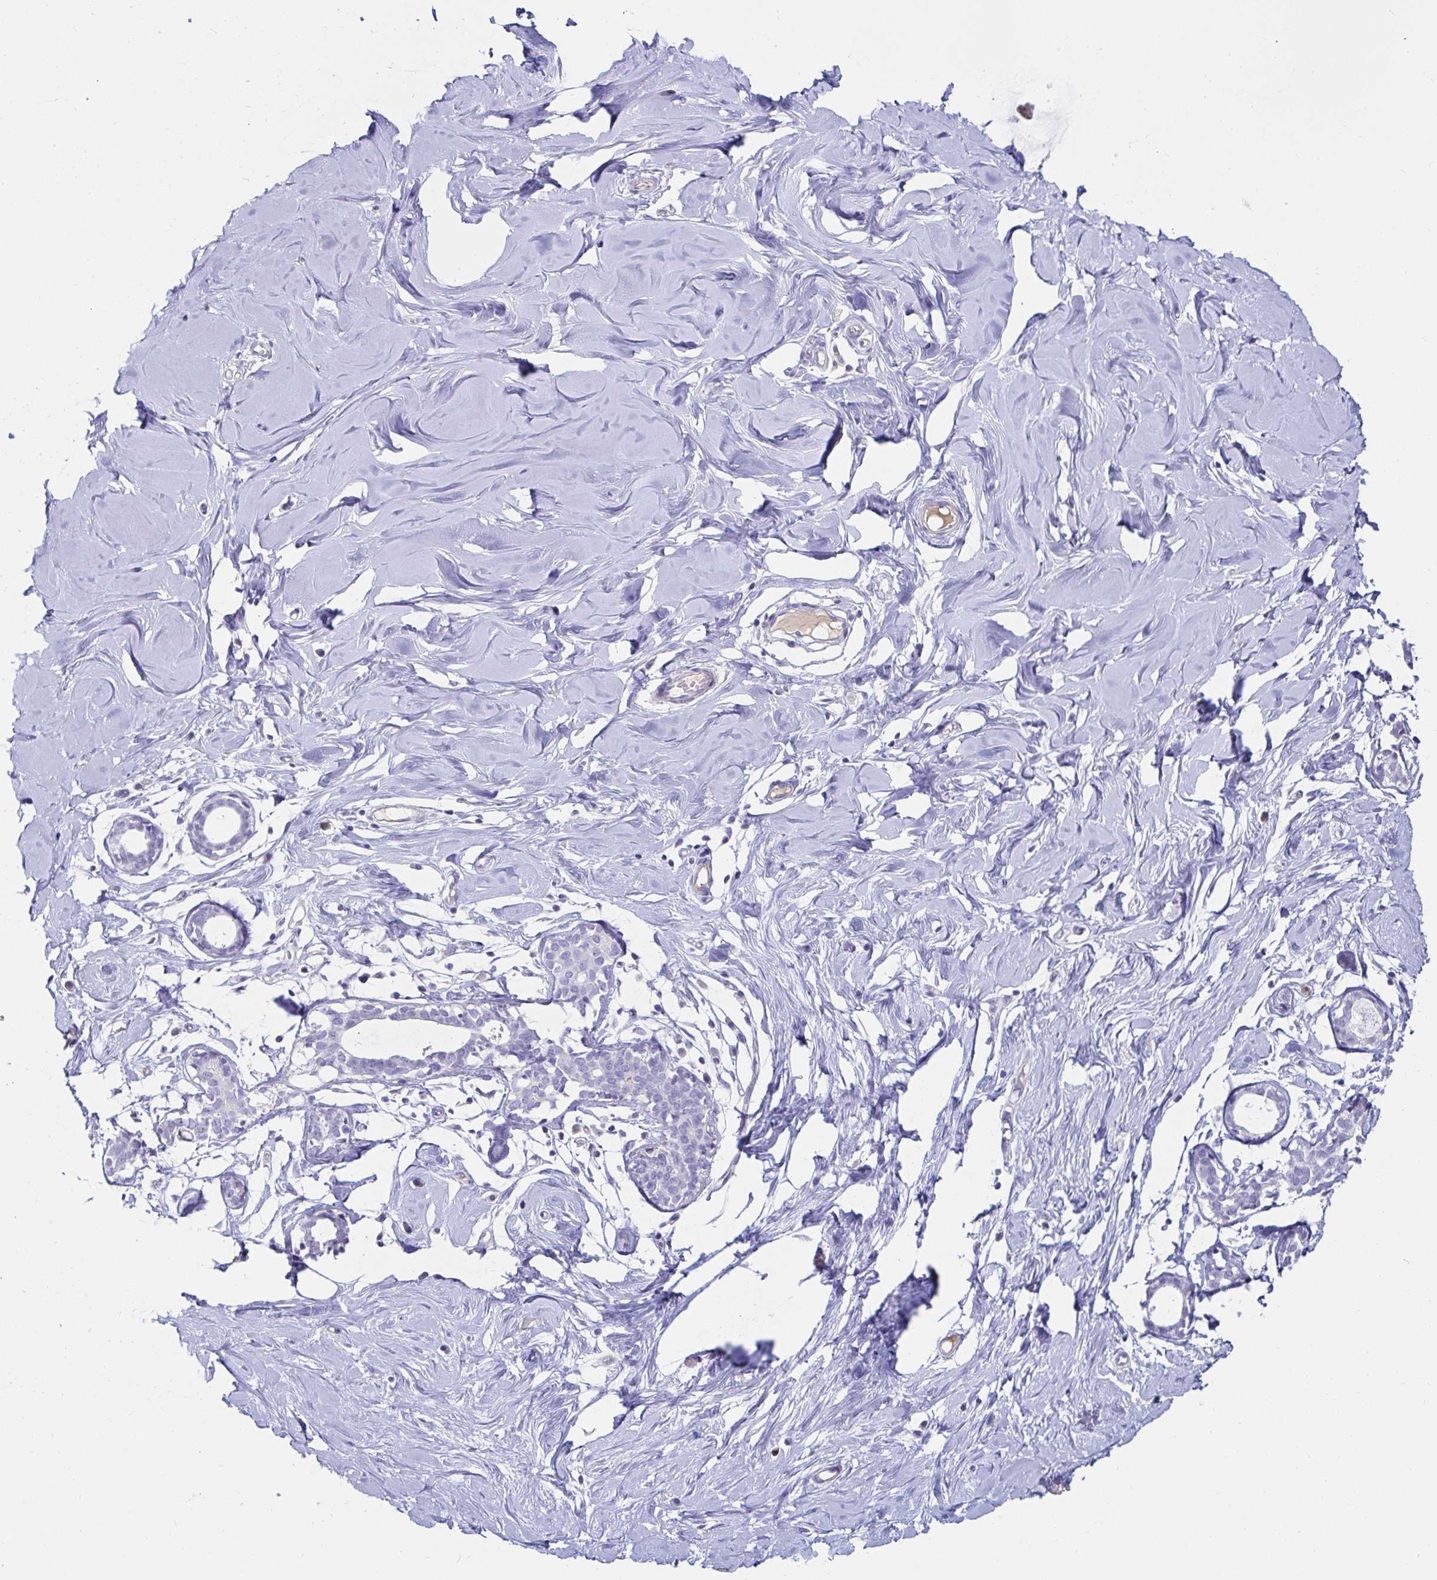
{"staining": {"intensity": "negative", "quantity": "none", "location": "none"}, "tissue": "breast", "cell_type": "Adipocytes", "image_type": "normal", "snomed": [{"axis": "morphology", "description": "Normal tissue, NOS"}, {"axis": "topography", "description": "Breast"}], "caption": "Immunohistochemistry (IHC) micrograph of normal breast: human breast stained with DAB (3,3'-diaminobenzidine) exhibits no significant protein expression in adipocytes.", "gene": "C4orf17", "patient": {"sex": "female", "age": 27}}